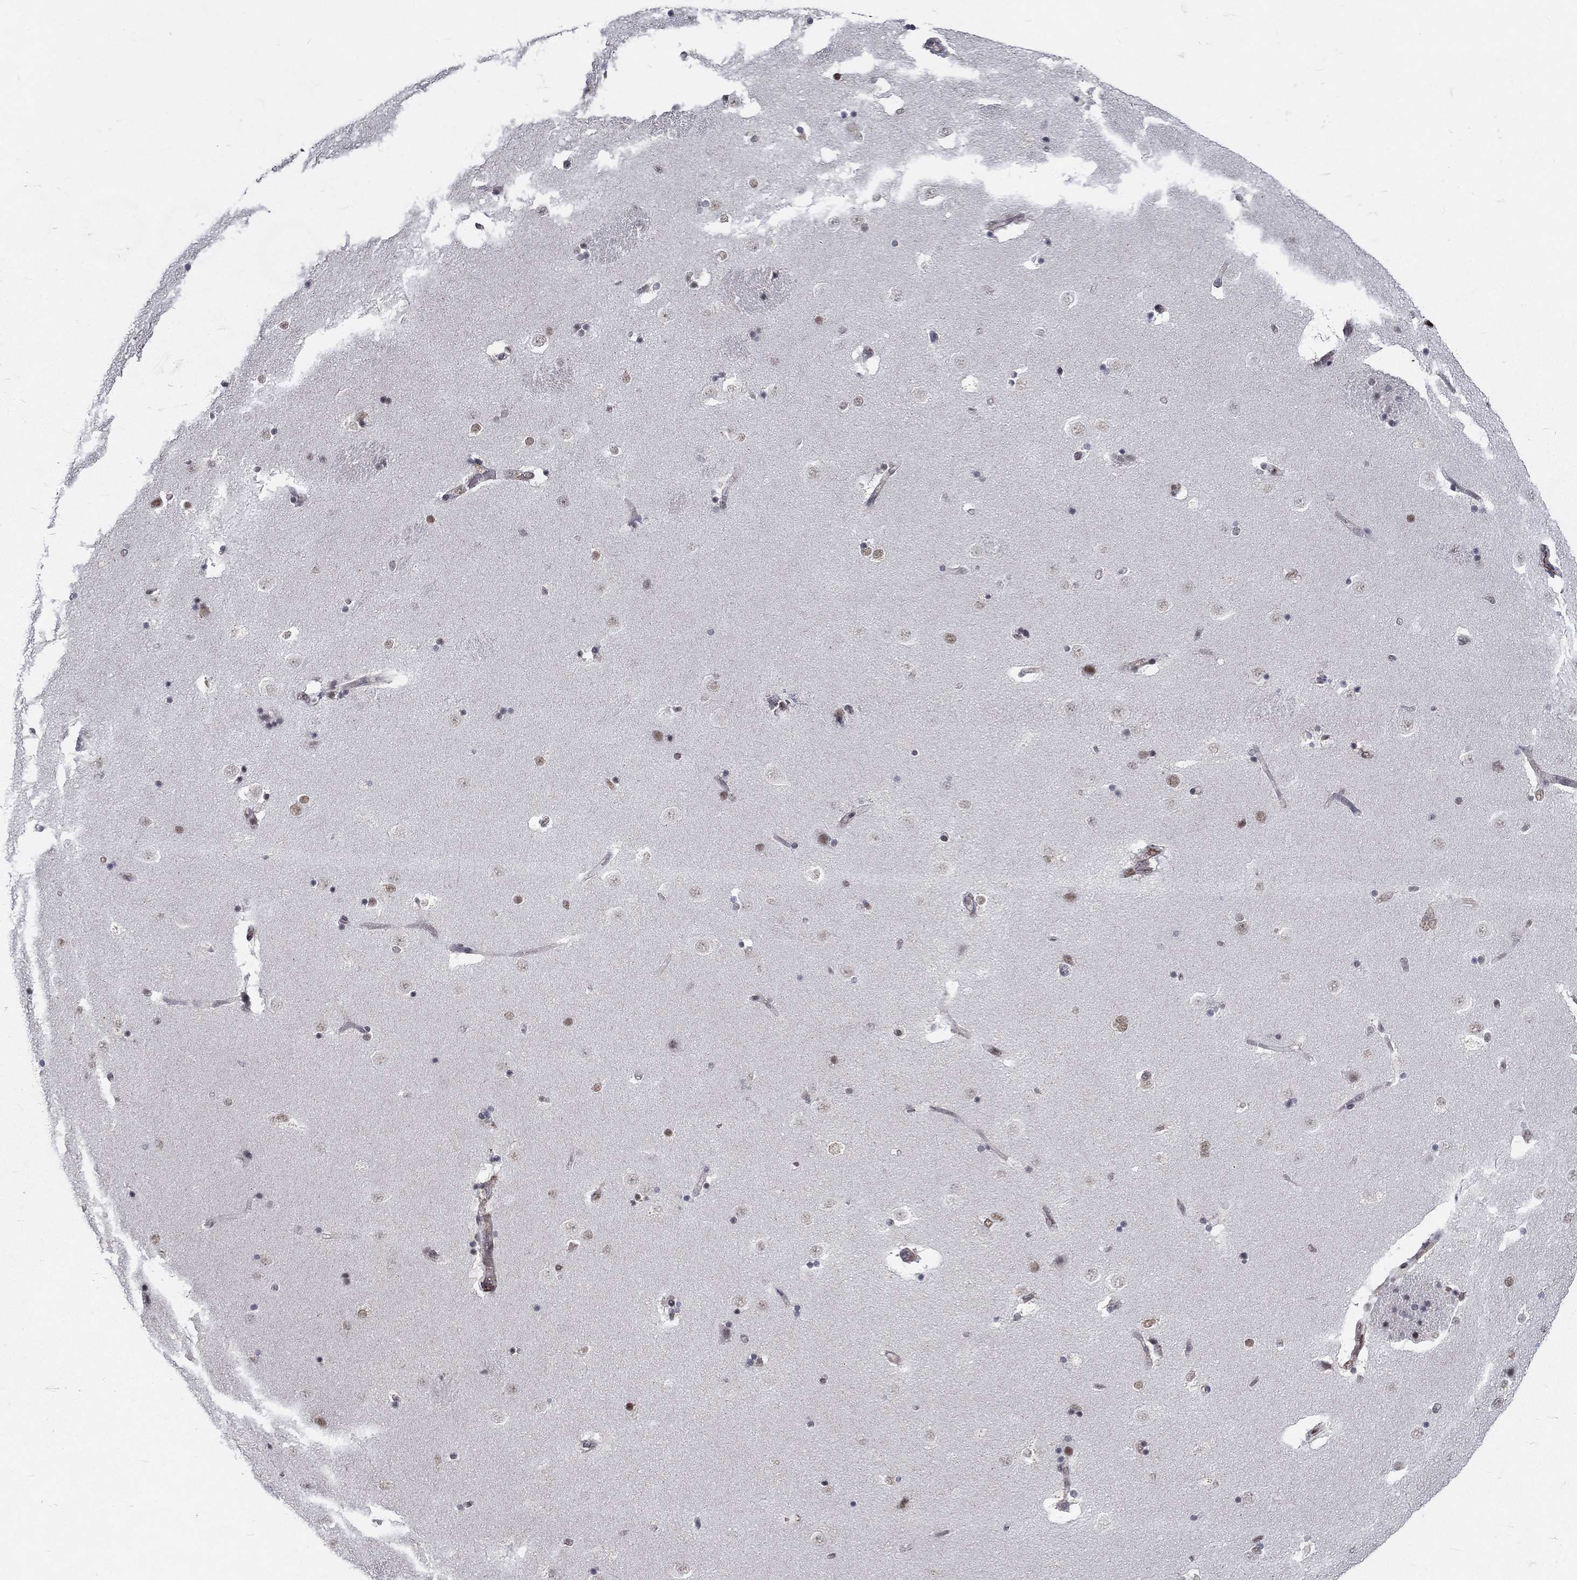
{"staining": {"intensity": "moderate", "quantity": "<25%", "location": "nuclear"}, "tissue": "caudate", "cell_type": "Glial cells", "image_type": "normal", "snomed": [{"axis": "morphology", "description": "Normal tissue, NOS"}, {"axis": "topography", "description": "Lateral ventricle wall"}], "caption": "An IHC micrograph of normal tissue is shown. Protein staining in brown highlights moderate nuclear positivity in caudate within glial cells. The staining is performed using DAB brown chromogen to label protein expression. The nuclei are counter-stained blue using hematoxylin.", "gene": "ZBED1", "patient": {"sex": "male", "age": 51}}